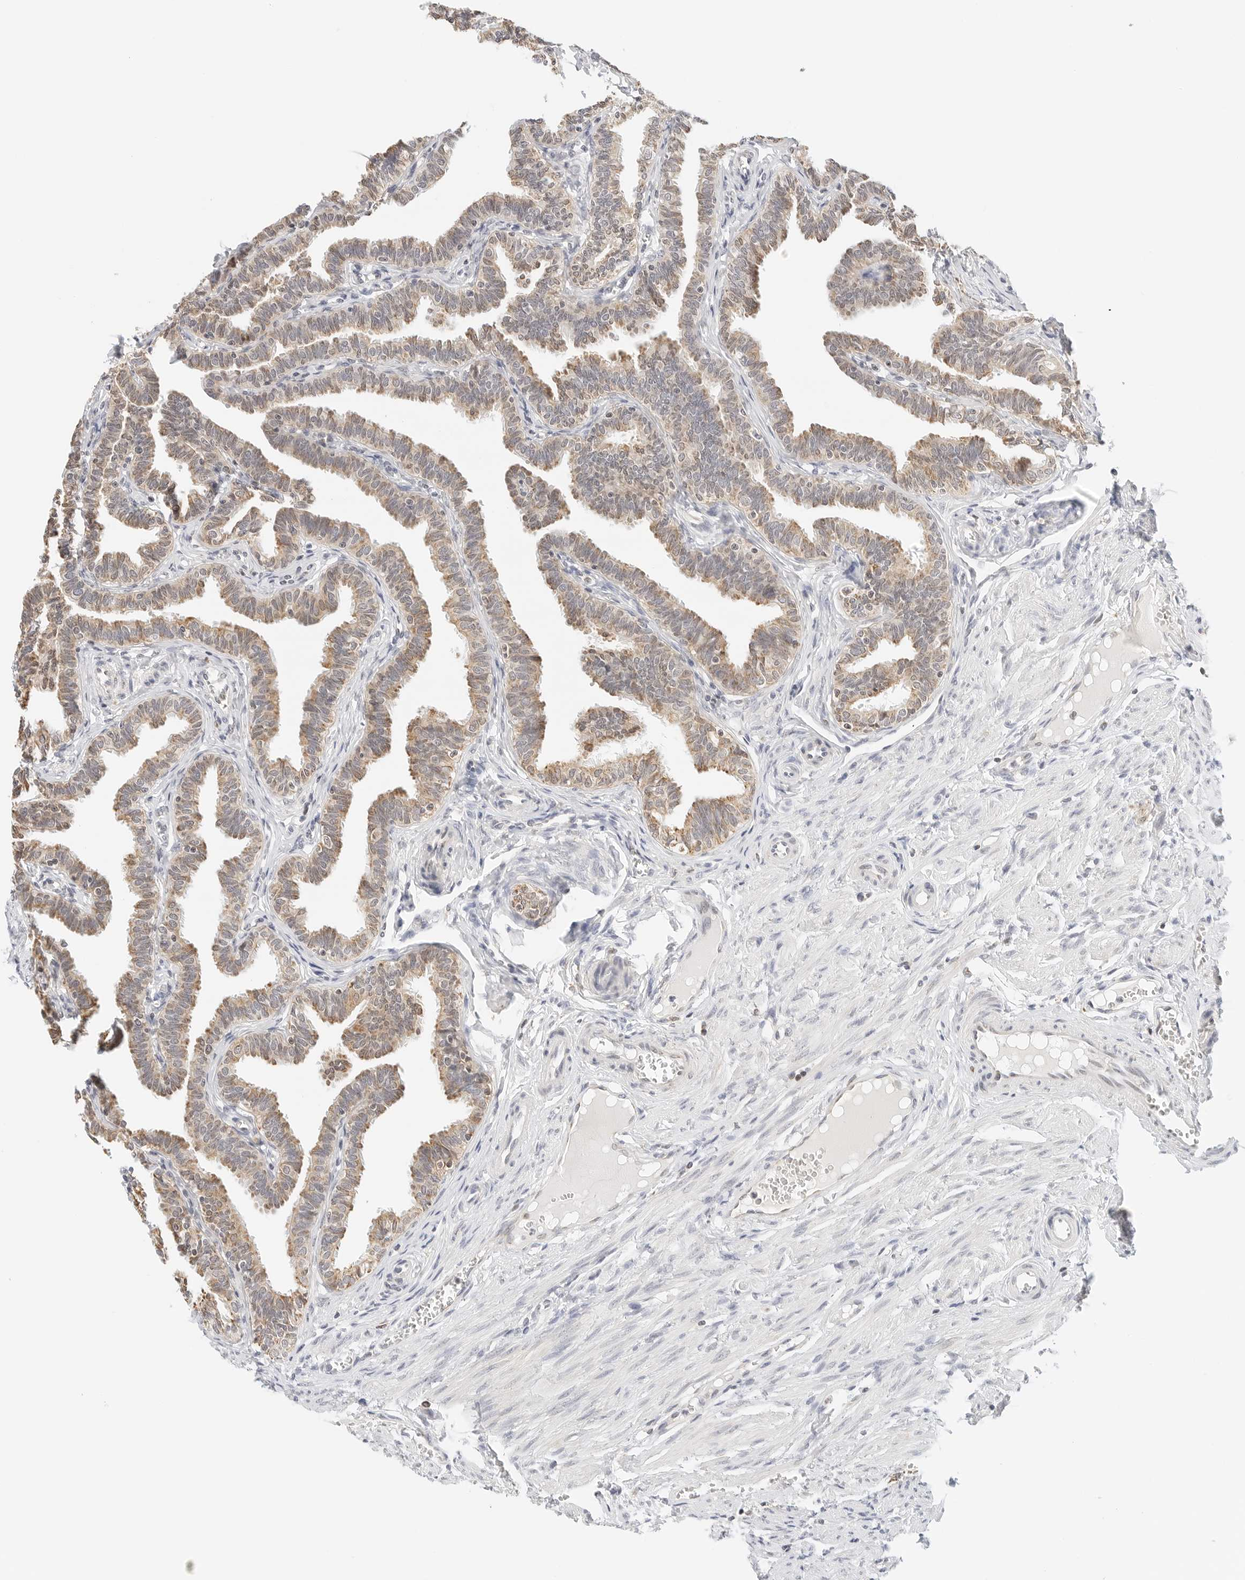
{"staining": {"intensity": "moderate", "quantity": "25%-75%", "location": "cytoplasmic/membranous"}, "tissue": "fallopian tube", "cell_type": "Glandular cells", "image_type": "normal", "snomed": [{"axis": "morphology", "description": "Normal tissue, NOS"}, {"axis": "topography", "description": "Fallopian tube"}, {"axis": "topography", "description": "Ovary"}], "caption": "A high-resolution photomicrograph shows IHC staining of unremarkable fallopian tube, which shows moderate cytoplasmic/membranous expression in about 25%-75% of glandular cells.", "gene": "ATL1", "patient": {"sex": "female", "age": 23}}